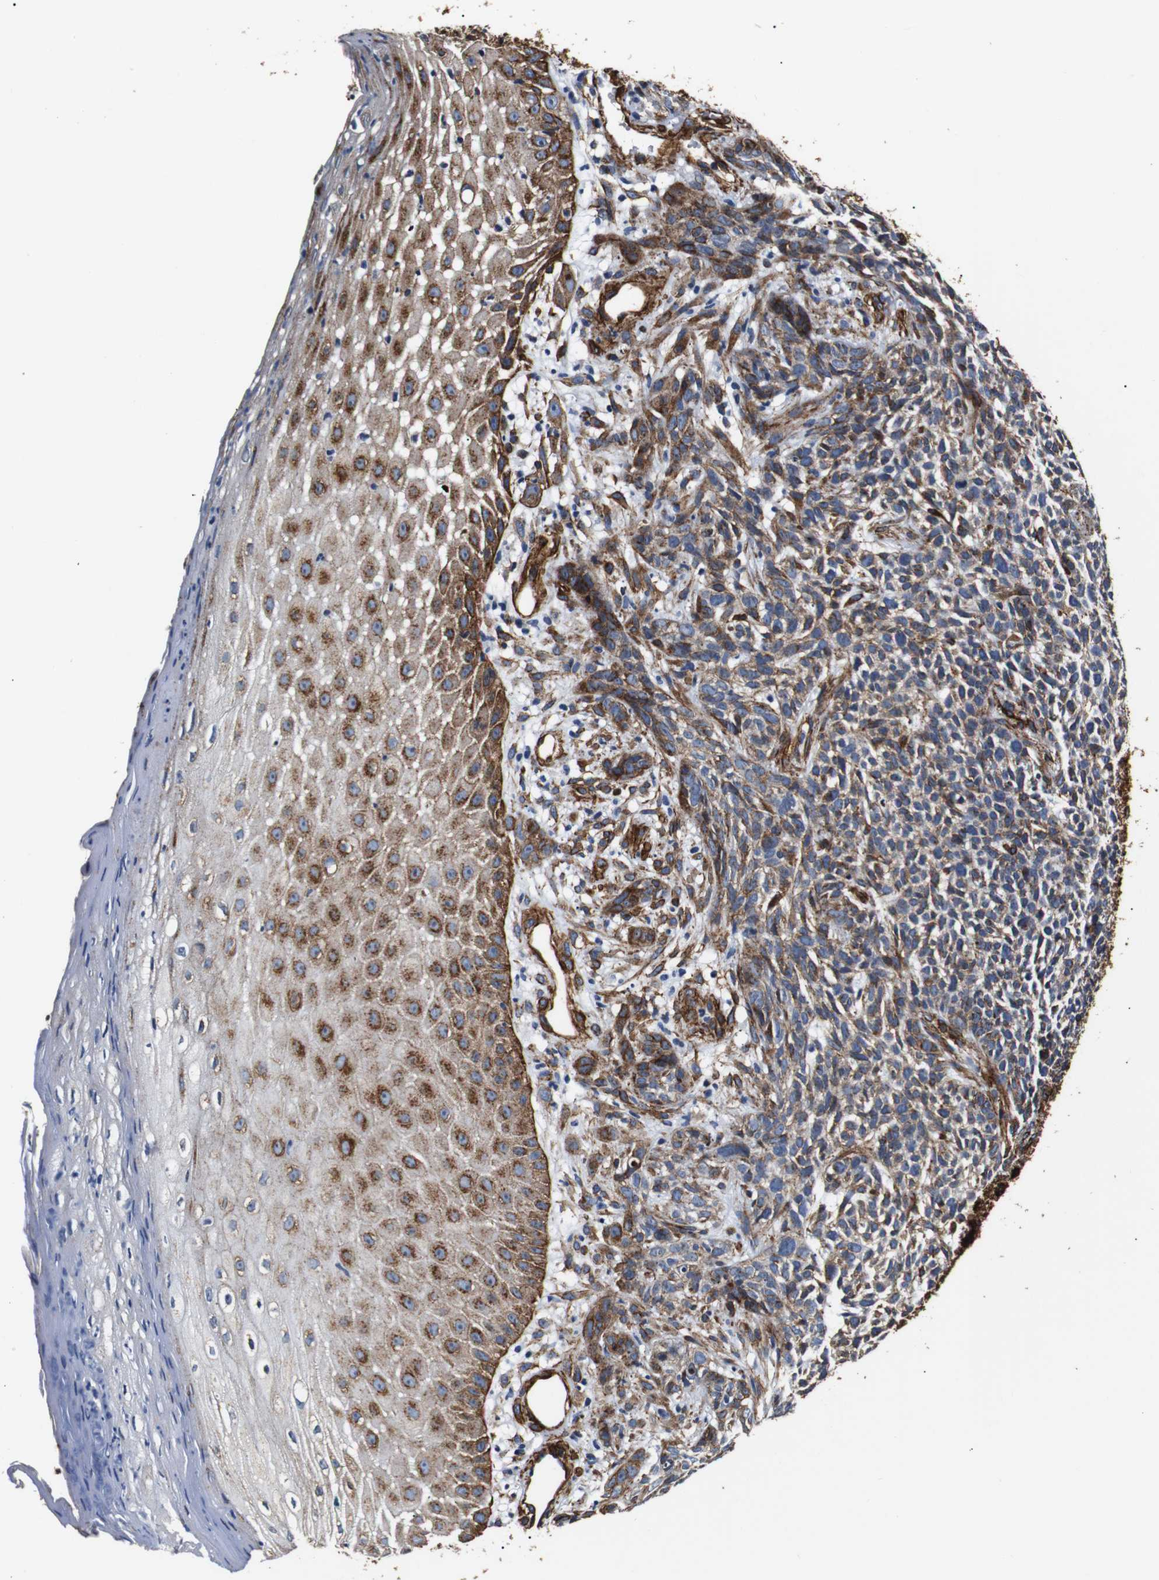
{"staining": {"intensity": "moderate", "quantity": "25%-75%", "location": "cytoplasmic/membranous"}, "tissue": "skin cancer", "cell_type": "Tumor cells", "image_type": "cancer", "snomed": [{"axis": "morphology", "description": "Basal cell carcinoma"}, {"axis": "topography", "description": "Skin"}], "caption": "Protein staining of skin basal cell carcinoma tissue demonstrates moderate cytoplasmic/membranous expression in approximately 25%-75% of tumor cells.", "gene": "CAV2", "patient": {"sex": "female", "age": 84}}